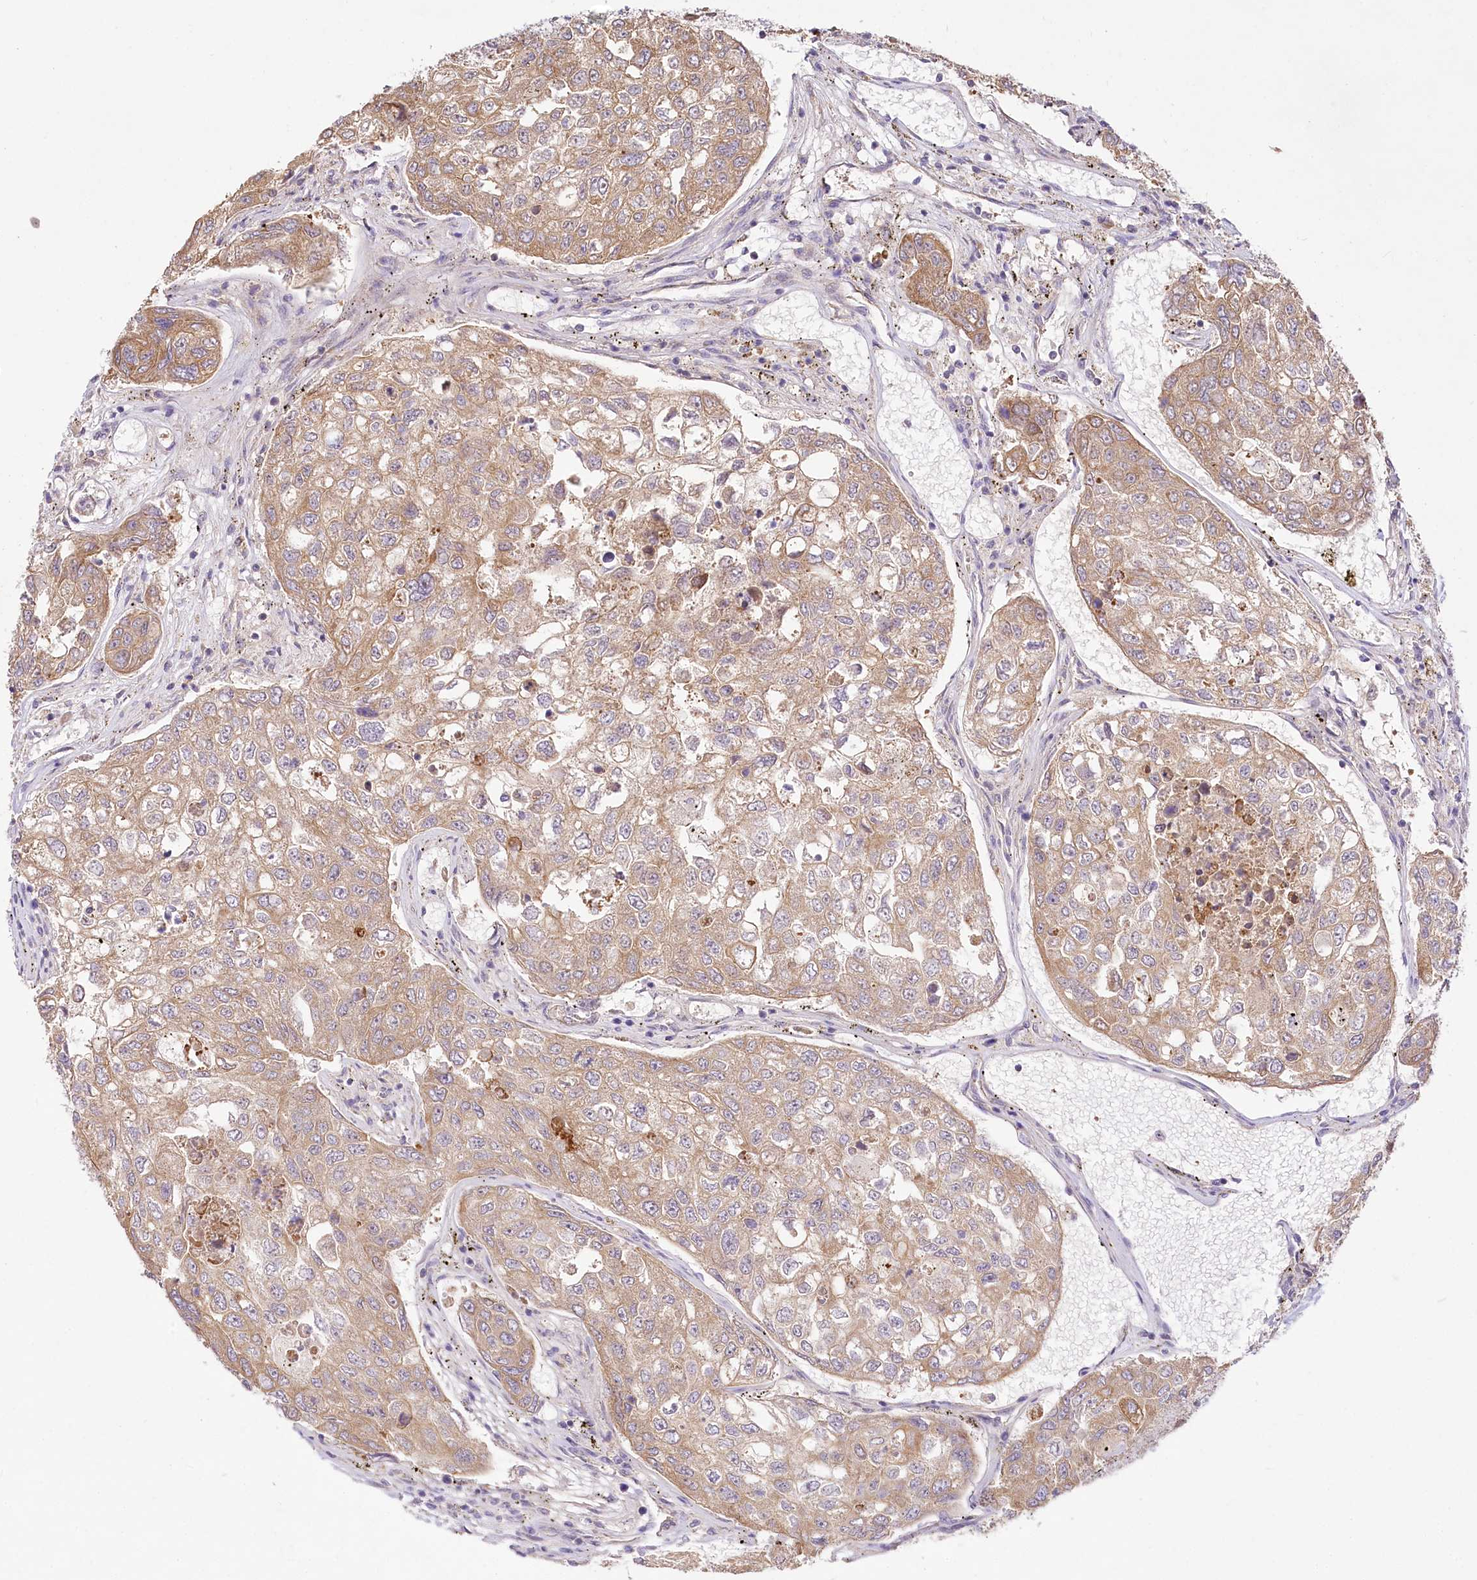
{"staining": {"intensity": "weak", "quantity": ">75%", "location": "cytoplasmic/membranous"}, "tissue": "urothelial cancer", "cell_type": "Tumor cells", "image_type": "cancer", "snomed": [{"axis": "morphology", "description": "Urothelial carcinoma, High grade"}, {"axis": "topography", "description": "Lymph node"}, {"axis": "topography", "description": "Urinary bladder"}], "caption": "An image showing weak cytoplasmic/membranous positivity in about >75% of tumor cells in urothelial cancer, as visualized by brown immunohistochemical staining.", "gene": "PYROXD1", "patient": {"sex": "male", "age": 51}}